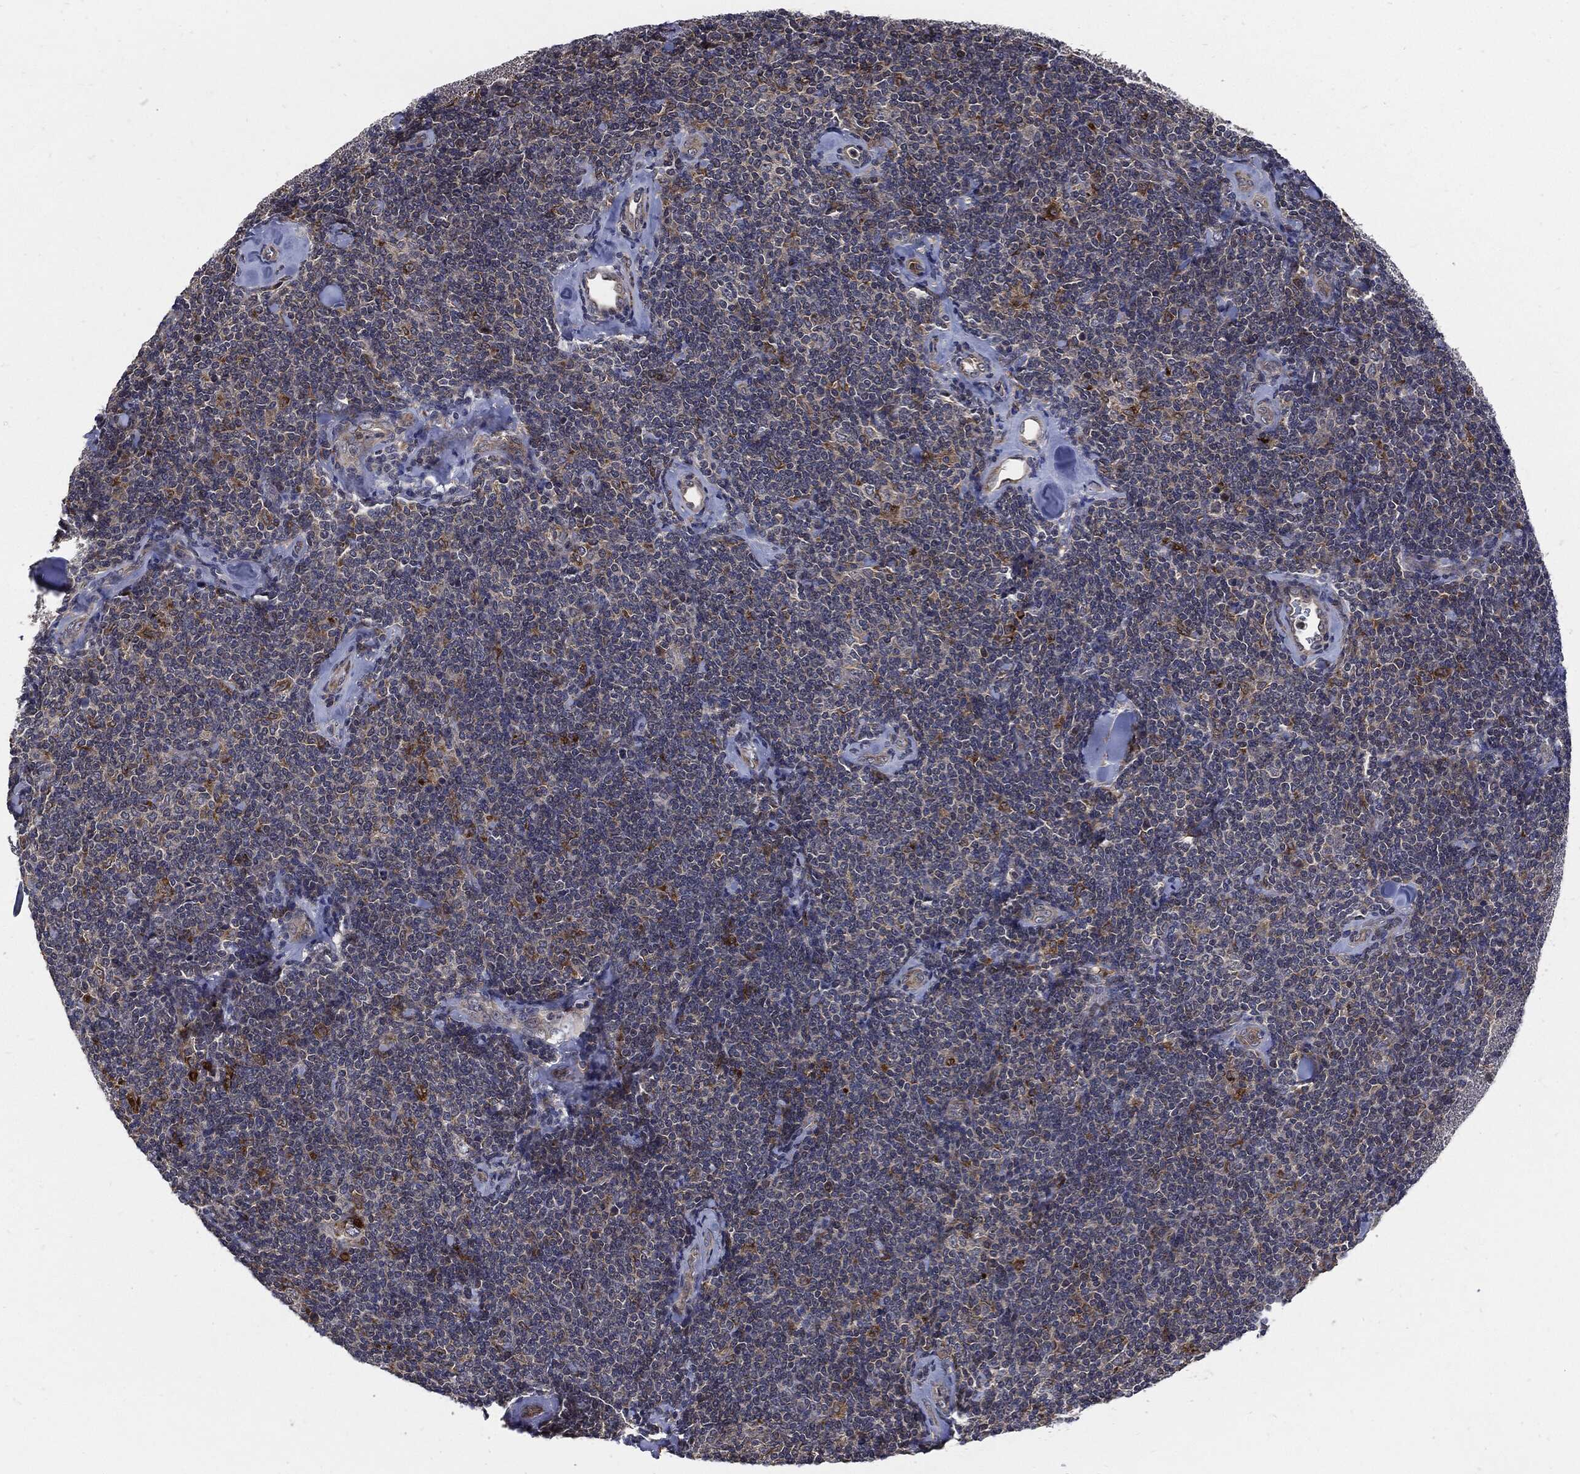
{"staining": {"intensity": "negative", "quantity": "none", "location": "none"}, "tissue": "lymphoma", "cell_type": "Tumor cells", "image_type": "cancer", "snomed": [{"axis": "morphology", "description": "Malignant lymphoma, non-Hodgkin's type, Low grade"}, {"axis": "topography", "description": "Lymph node"}], "caption": "A micrograph of lymphoma stained for a protein reveals no brown staining in tumor cells.", "gene": "SLC31A2", "patient": {"sex": "female", "age": 56}}